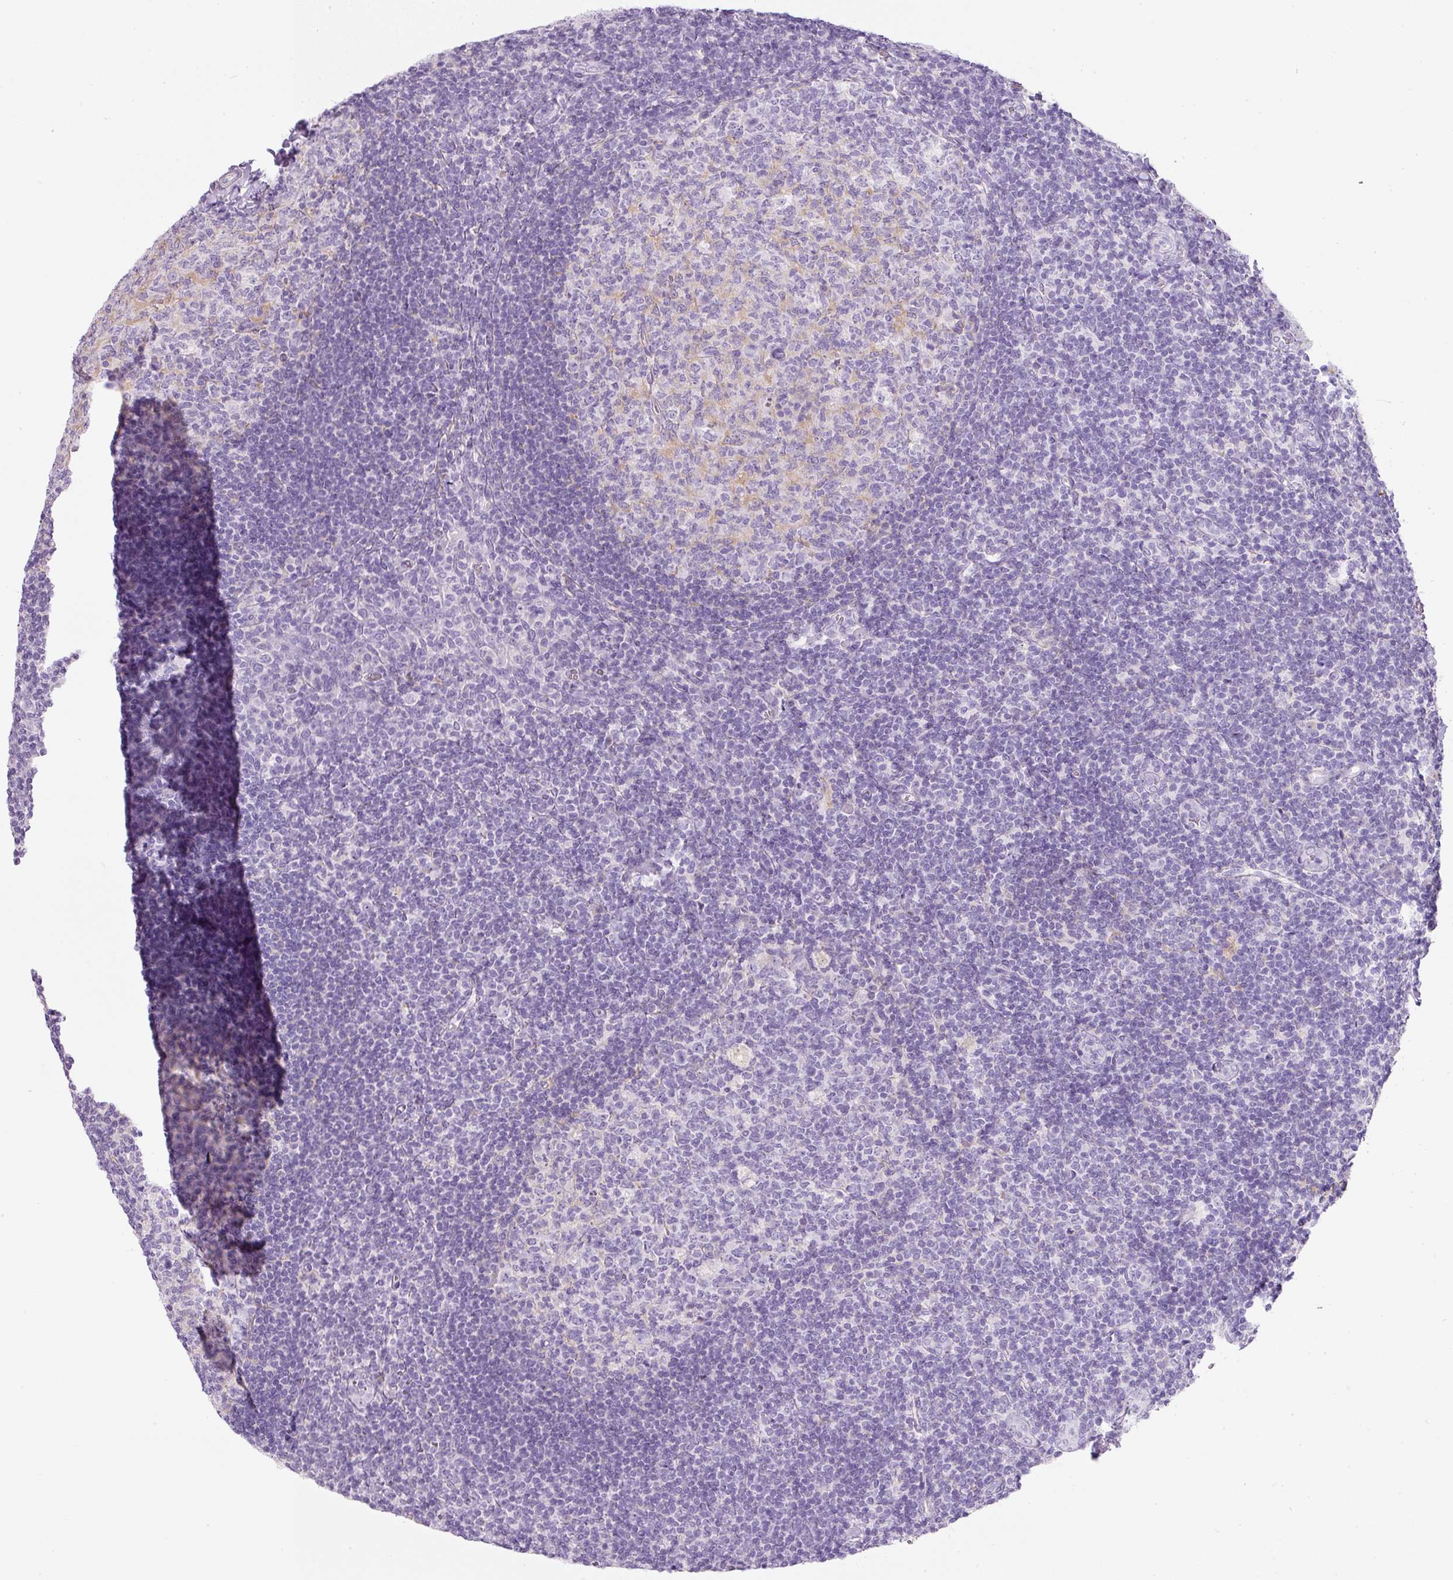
{"staining": {"intensity": "negative", "quantity": "none", "location": "none"}, "tissue": "tonsil", "cell_type": "Germinal center cells", "image_type": "normal", "snomed": [{"axis": "morphology", "description": "Normal tissue, NOS"}, {"axis": "topography", "description": "Tonsil"}], "caption": "Tonsil stained for a protein using immunohistochemistry displays no staining germinal center cells.", "gene": "DNM1", "patient": {"sex": "male", "age": 17}}